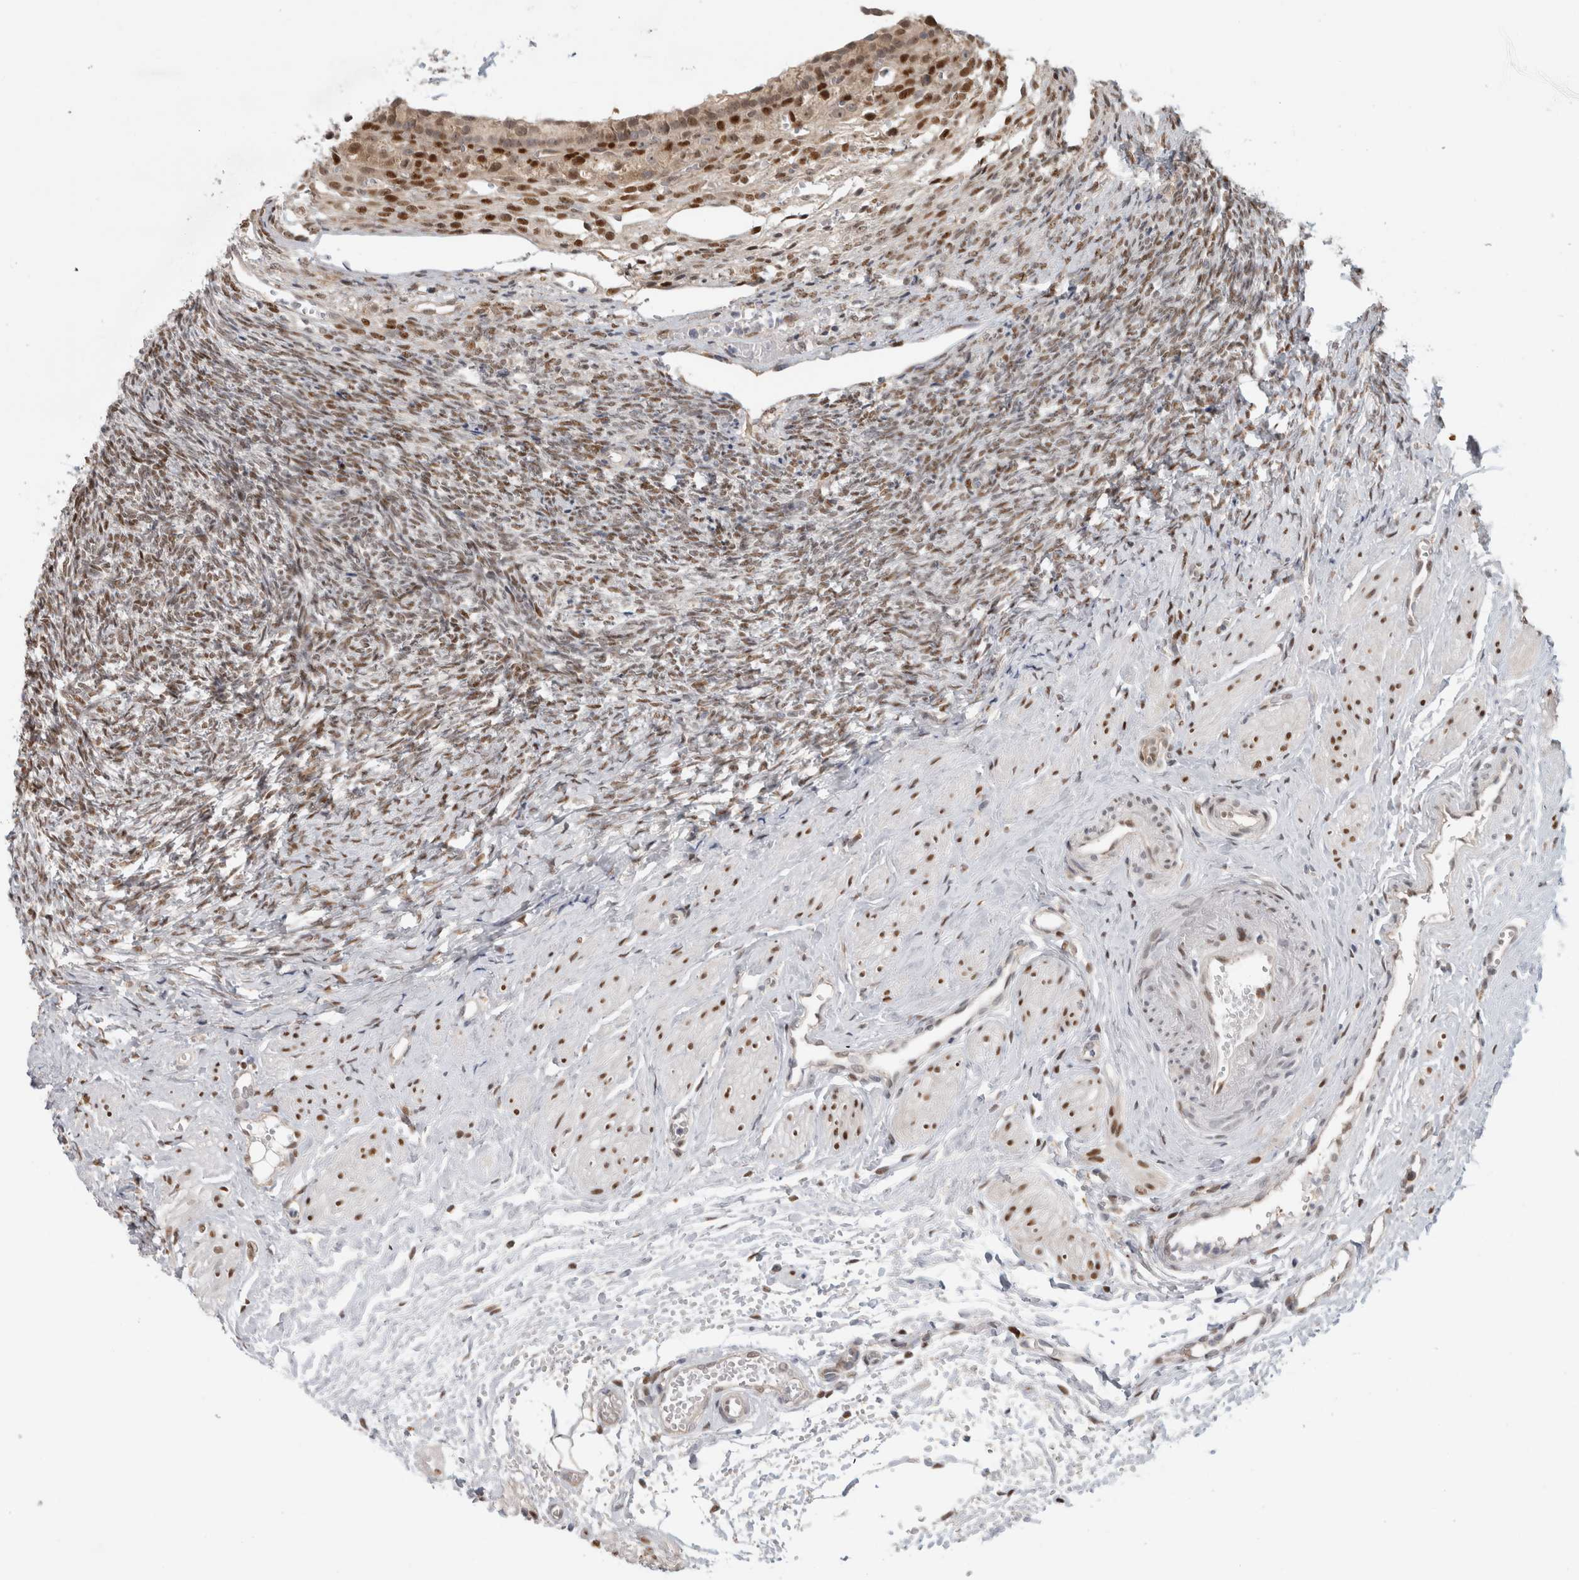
{"staining": {"intensity": "moderate", "quantity": ">75%", "location": "nuclear"}, "tissue": "ovary", "cell_type": "Ovarian stroma cells", "image_type": "normal", "snomed": [{"axis": "morphology", "description": "Normal tissue, NOS"}, {"axis": "topography", "description": "Ovary"}], "caption": "This photomicrograph shows IHC staining of normal human ovary, with medium moderate nuclear expression in approximately >75% of ovarian stroma cells.", "gene": "NAB2", "patient": {"sex": "female", "age": 41}}